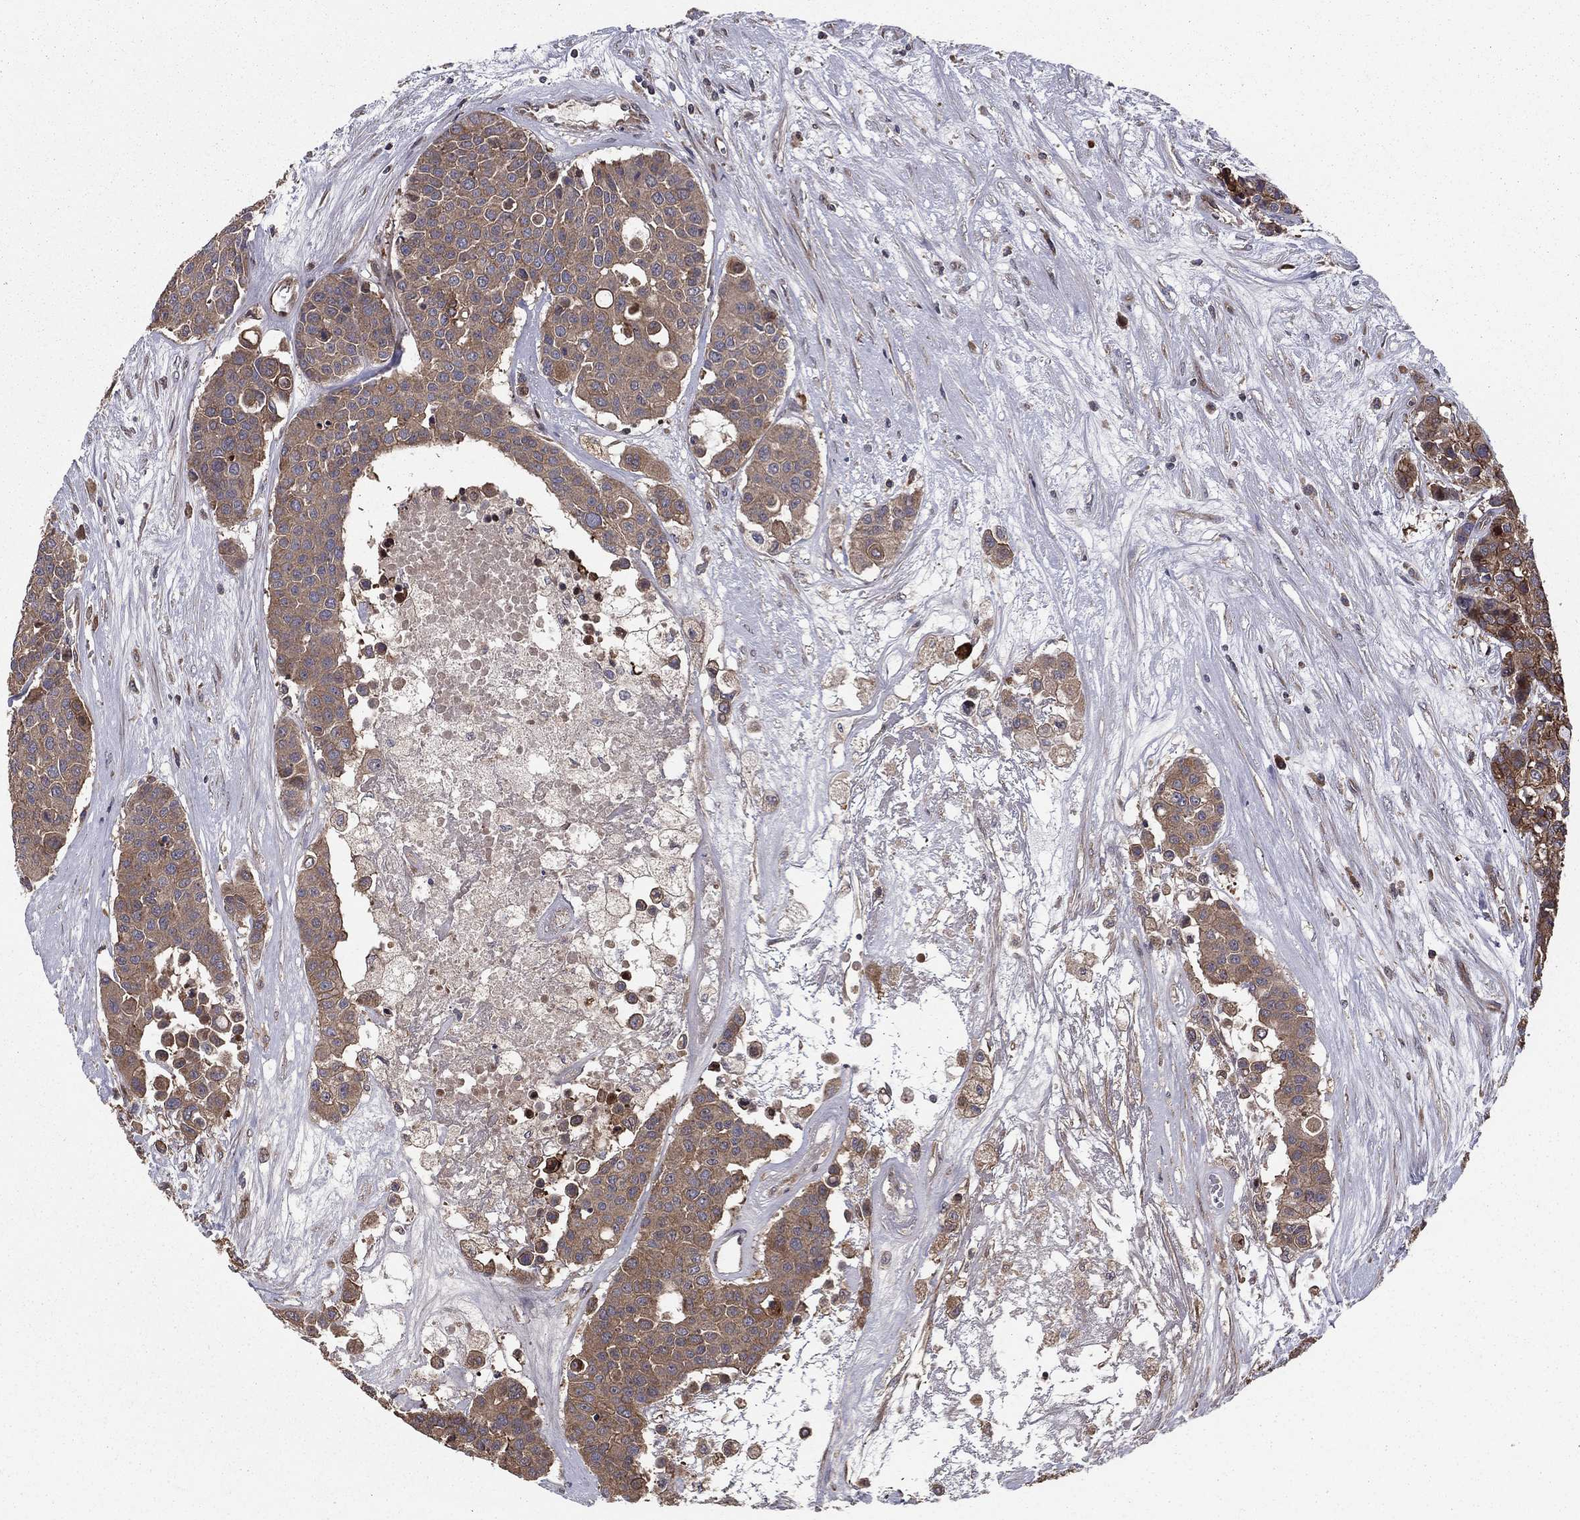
{"staining": {"intensity": "moderate", "quantity": ">75%", "location": "cytoplasmic/membranous"}, "tissue": "carcinoid", "cell_type": "Tumor cells", "image_type": "cancer", "snomed": [{"axis": "morphology", "description": "Carcinoid, malignant, NOS"}, {"axis": "topography", "description": "Colon"}], "caption": "Immunohistochemical staining of malignant carcinoid displays moderate cytoplasmic/membranous protein expression in about >75% of tumor cells.", "gene": "BABAM2", "patient": {"sex": "male", "age": 81}}